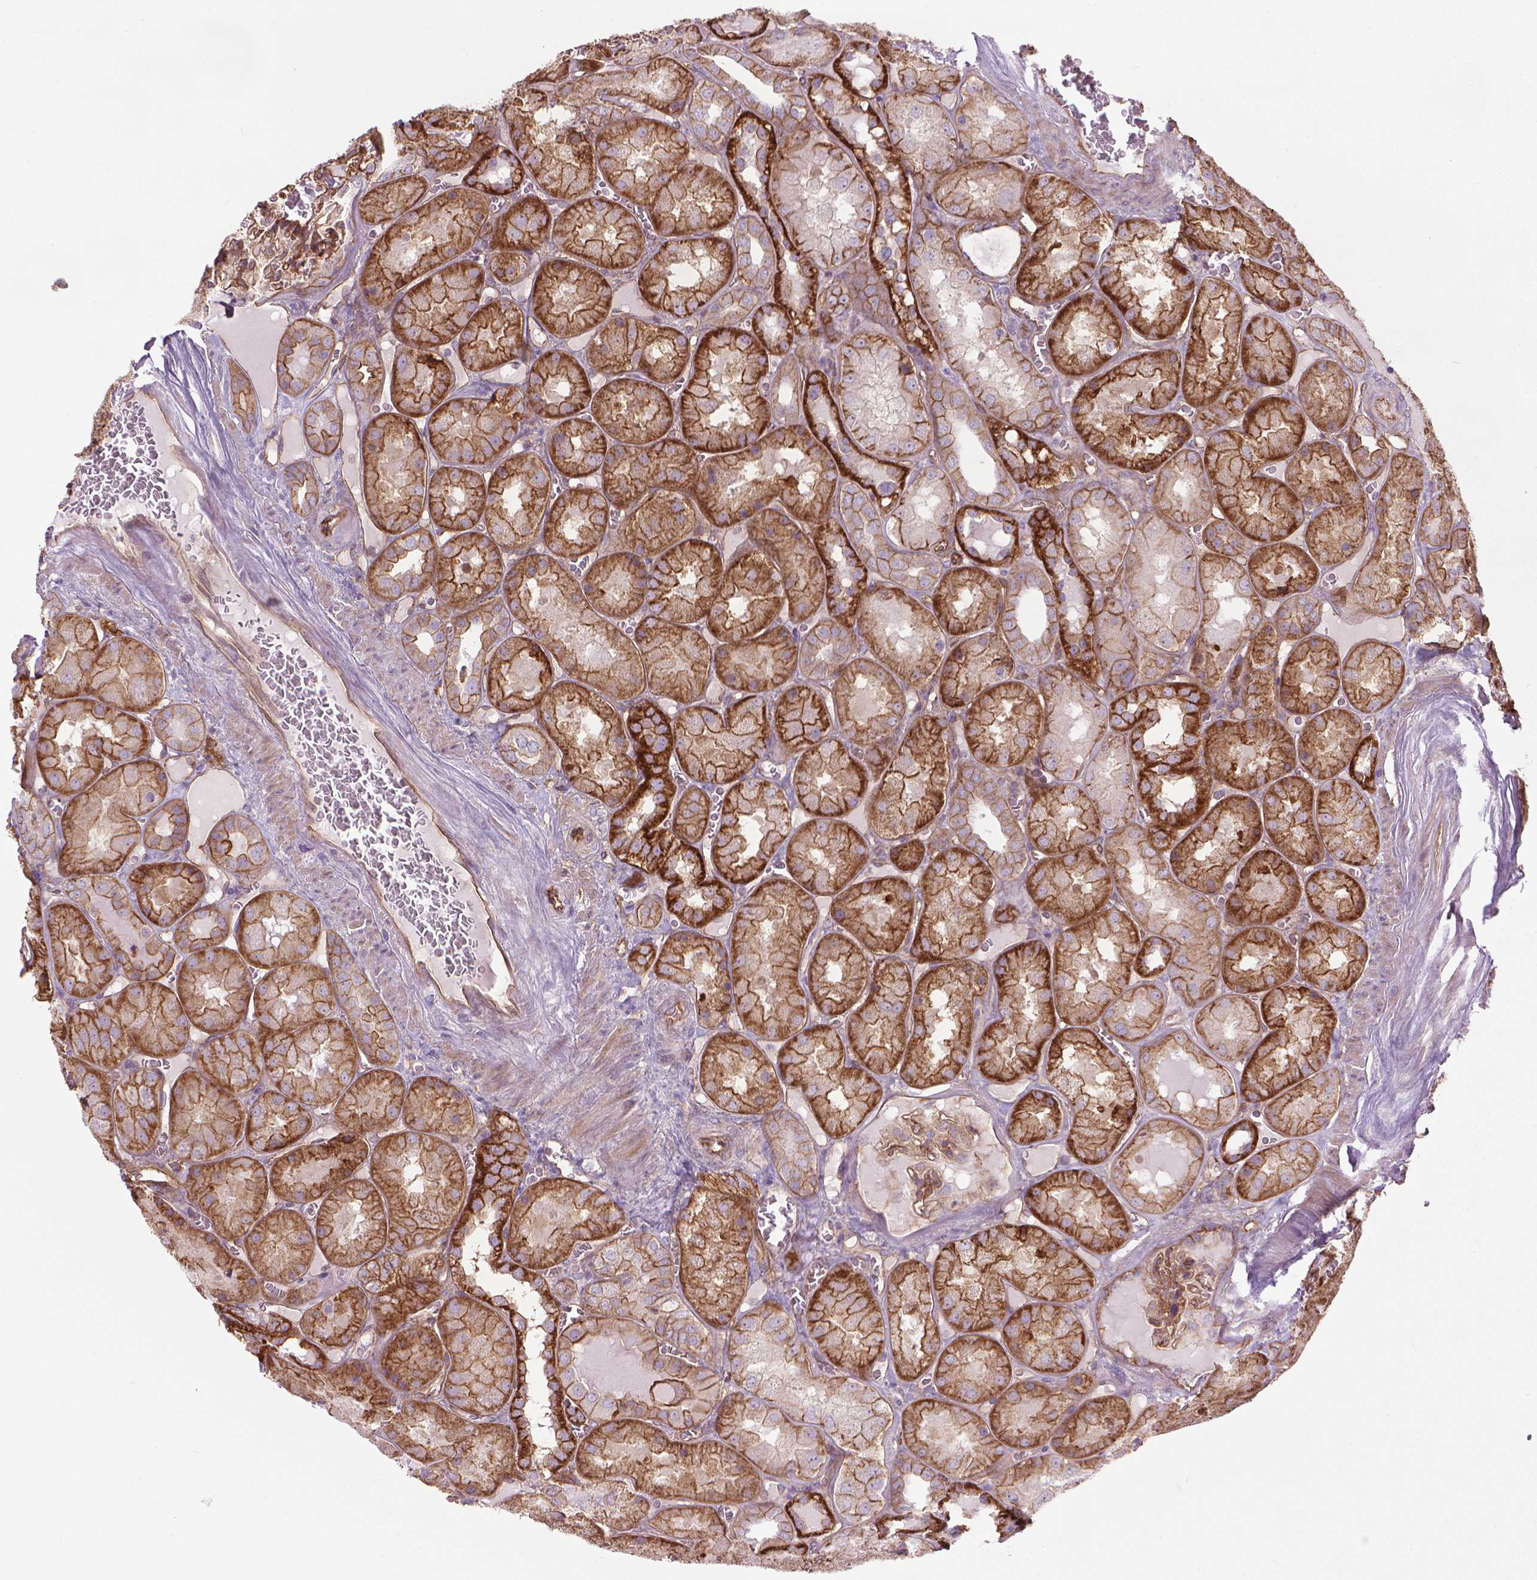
{"staining": {"intensity": "strong", "quantity": ">75%", "location": "cytoplasmic/membranous"}, "tissue": "kidney", "cell_type": "Cells in glomeruli", "image_type": "normal", "snomed": [{"axis": "morphology", "description": "Normal tissue, NOS"}, {"axis": "topography", "description": "Kidney"}], "caption": "The image reveals immunohistochemical staining of normal kidney. There is strong cytoplasmic/membranous expression is identified in approximately >75% of cells in glomeruli. (brown staining indicates protein expression, while blue staining denotes nuclei).", "gene": "TENT5A", "patient": {"sex": "male", "age": 73}}